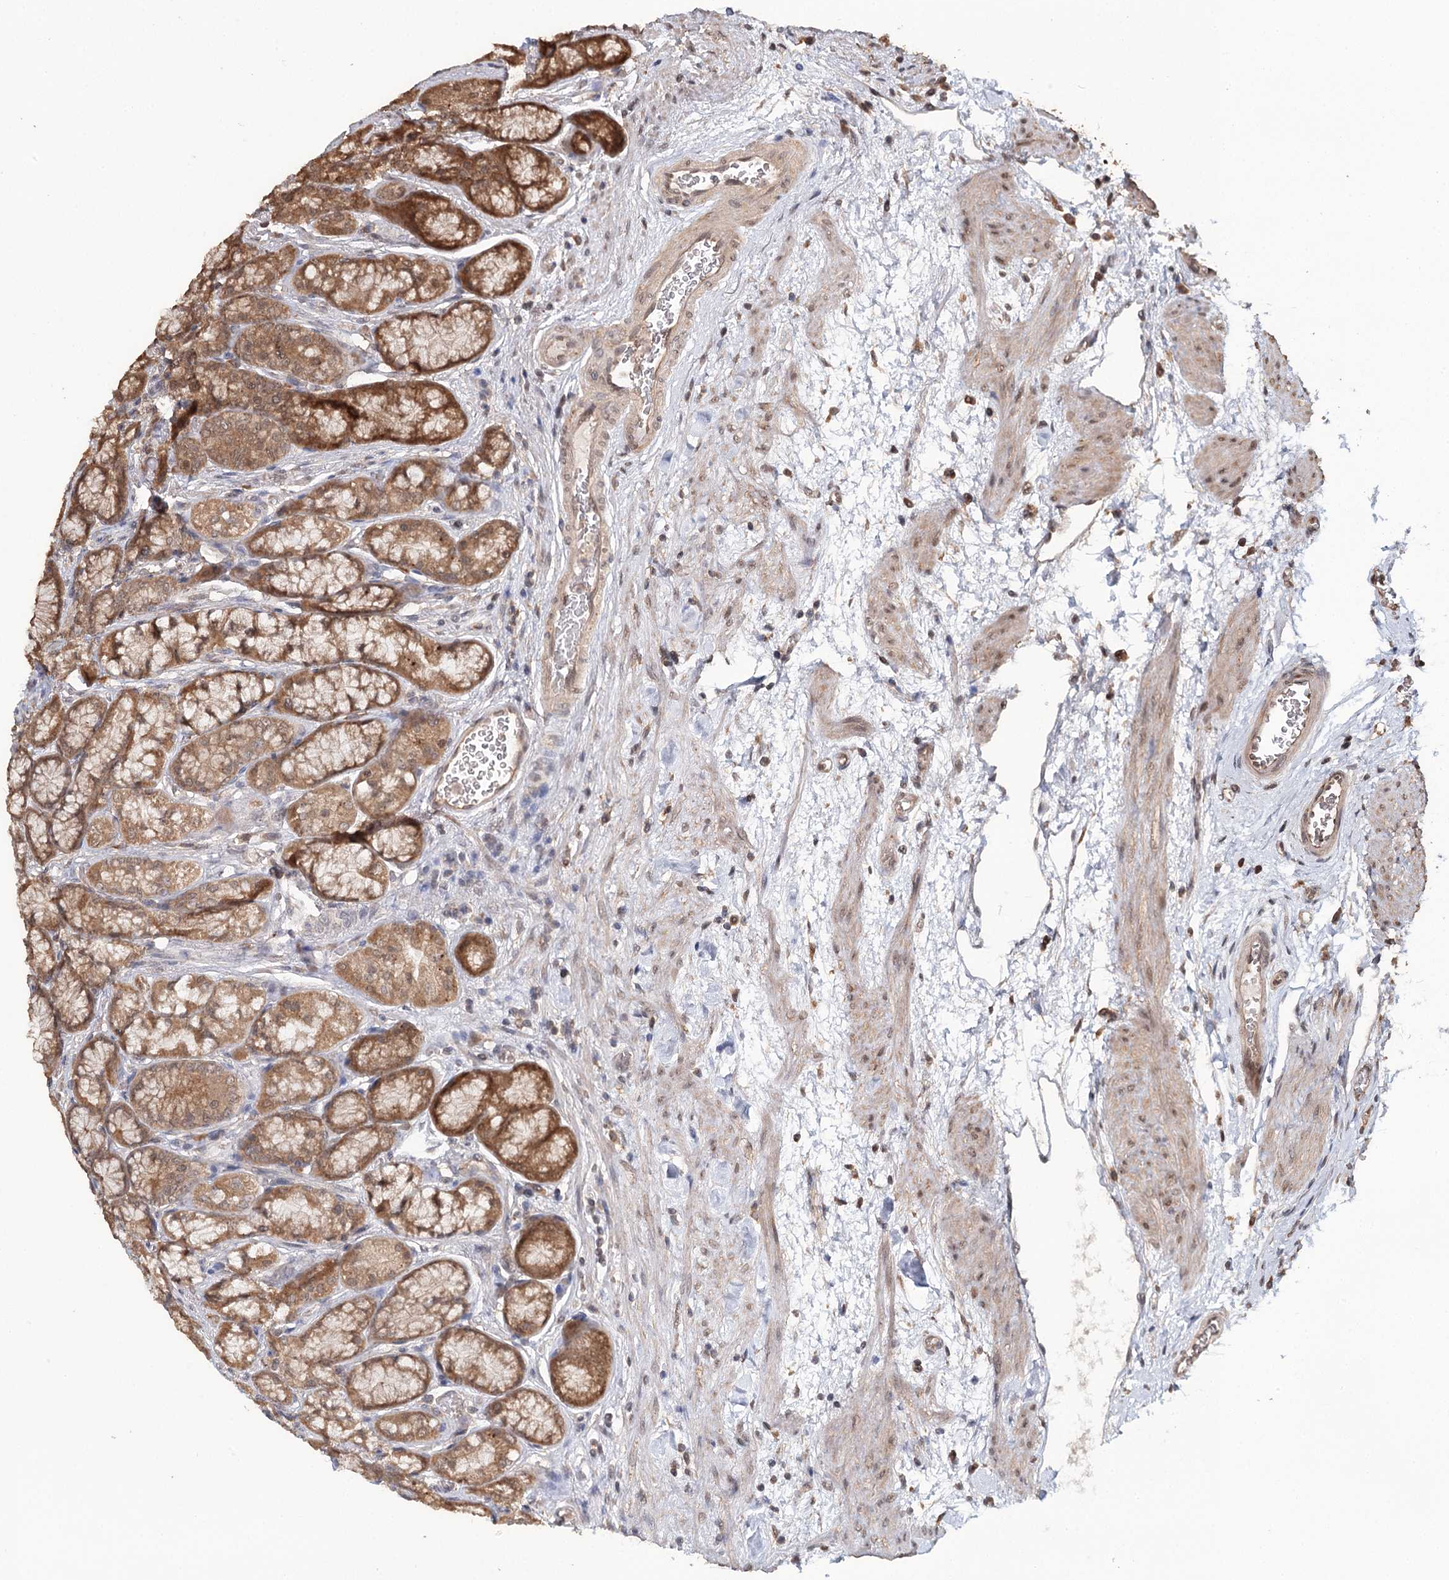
{"staining": {"intensity": "moderate", "quantity": ">75%", "location": "cytoplasmic/membranous,nuclear"}, "tissue": "stomach", "cell_type": "Glandular cells", "image_type": "normal", "snomed": [{"axis": "morphology", "description": "Normal tissue, NOS"}, {"axis": "morphology", "description": "Adenocarcinoma, NOS"}, {"axis": "morphology", "description": "Adenocarcinoma, High grade"}, {"axis": "topography", "description": "Stomach, upper"}, {"axis": "topography", "description": "Stomach"}], "caption": "A micrograph showing moderate cytoplasmic/membranous,nuclear positivity in approximately >75% of glandular cells in unremarkable stomach, as visualized by brown immunohistochemical staining.", "gene": "N6AMT1", "patient": {"sex": "female", "age": 65}}